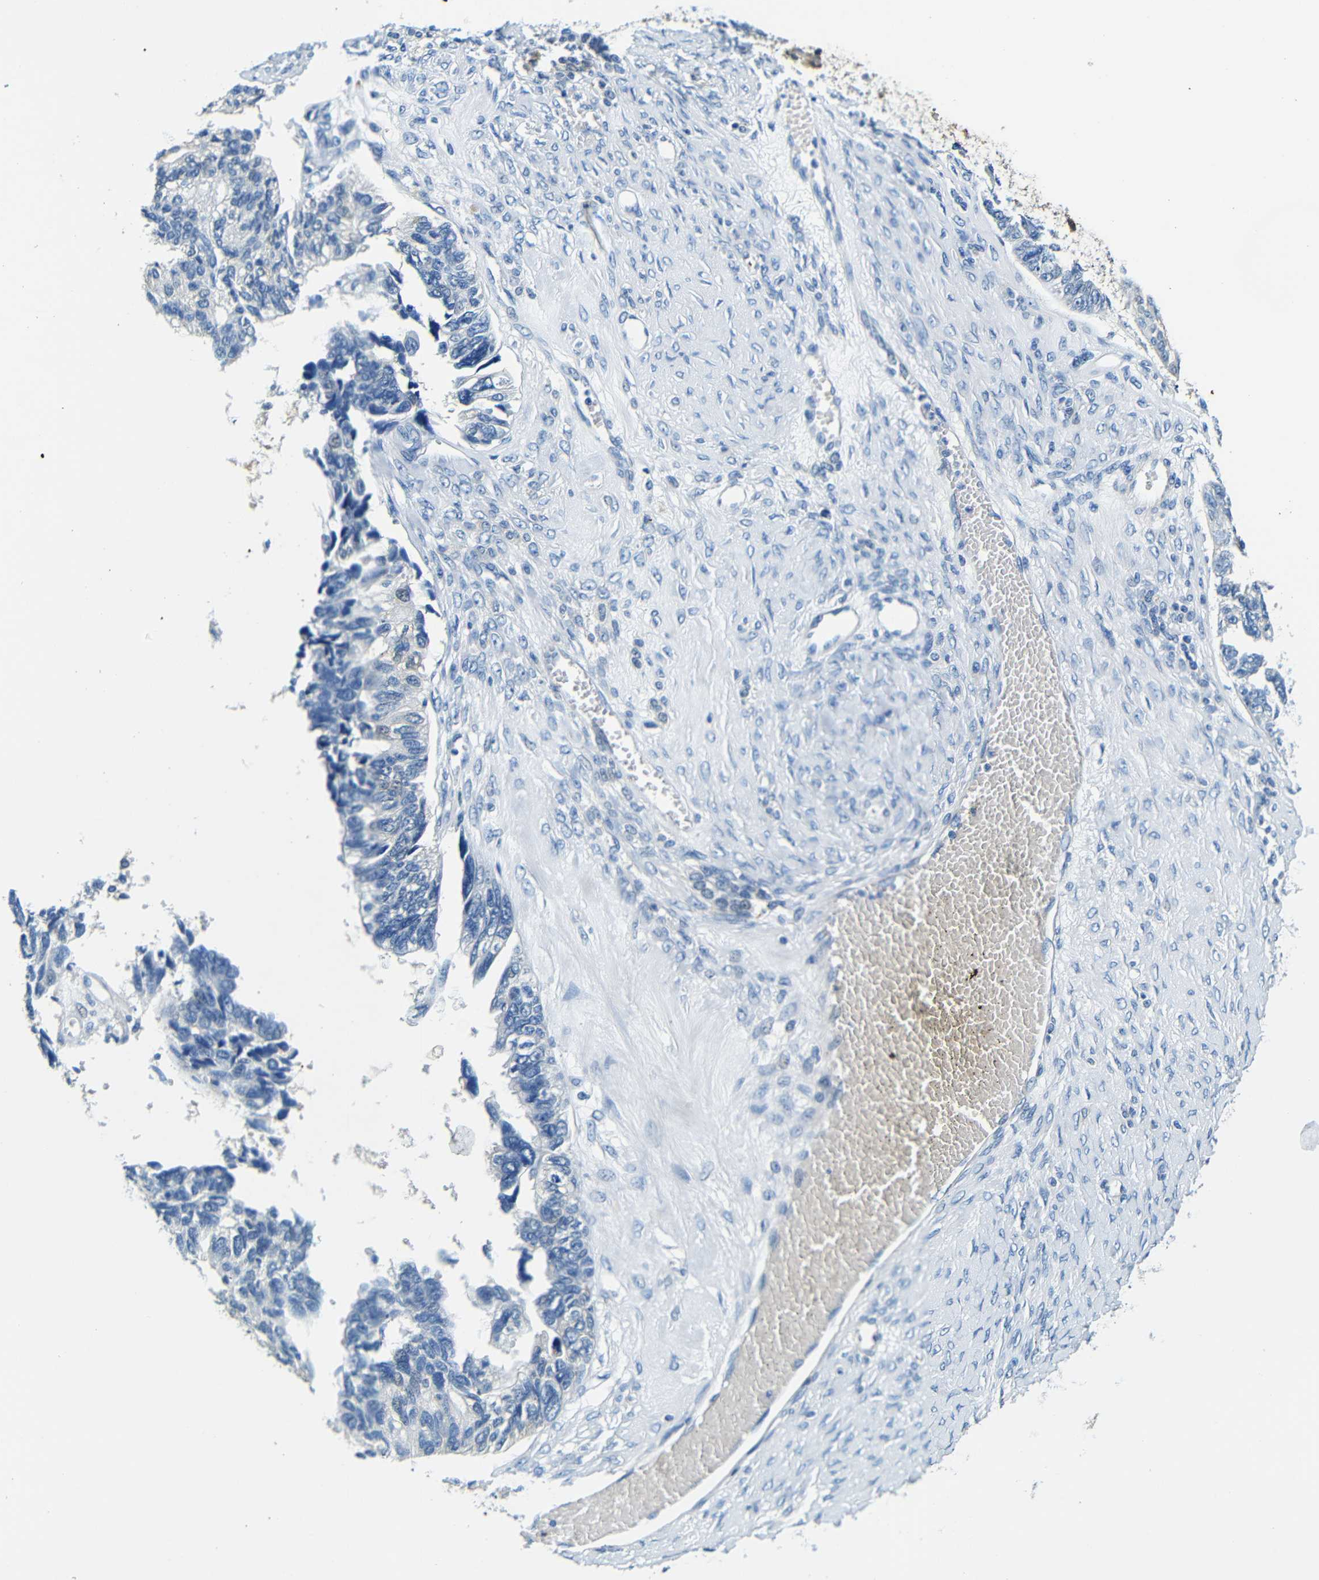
{"staining": {"intensity": "negative", "quantity": "none", "location": "none"}, "tissue": "ovarian cancer", "cell_type": "Tumor cells", "image_type": "cancer", "snomed": [{"axis": "morphology", "description": "Cystadenocarcinoma, serous, NOS"}, {"axis": "topography", "description": "Ovary"}], "caption": "DAB immunohistochemical staining of serous cystadenocarcinoma (ovarian) shows no significant expression in tumor cells. The staining was performed using DAB (3,3'-diaminobenzidine) to visualize the protein expression in brown, while the nuclei were stained in blue with hematoxylin (Magnification: 20x).", "gene": "FMO5", "patient": {"sex": "female", "age": 79}}